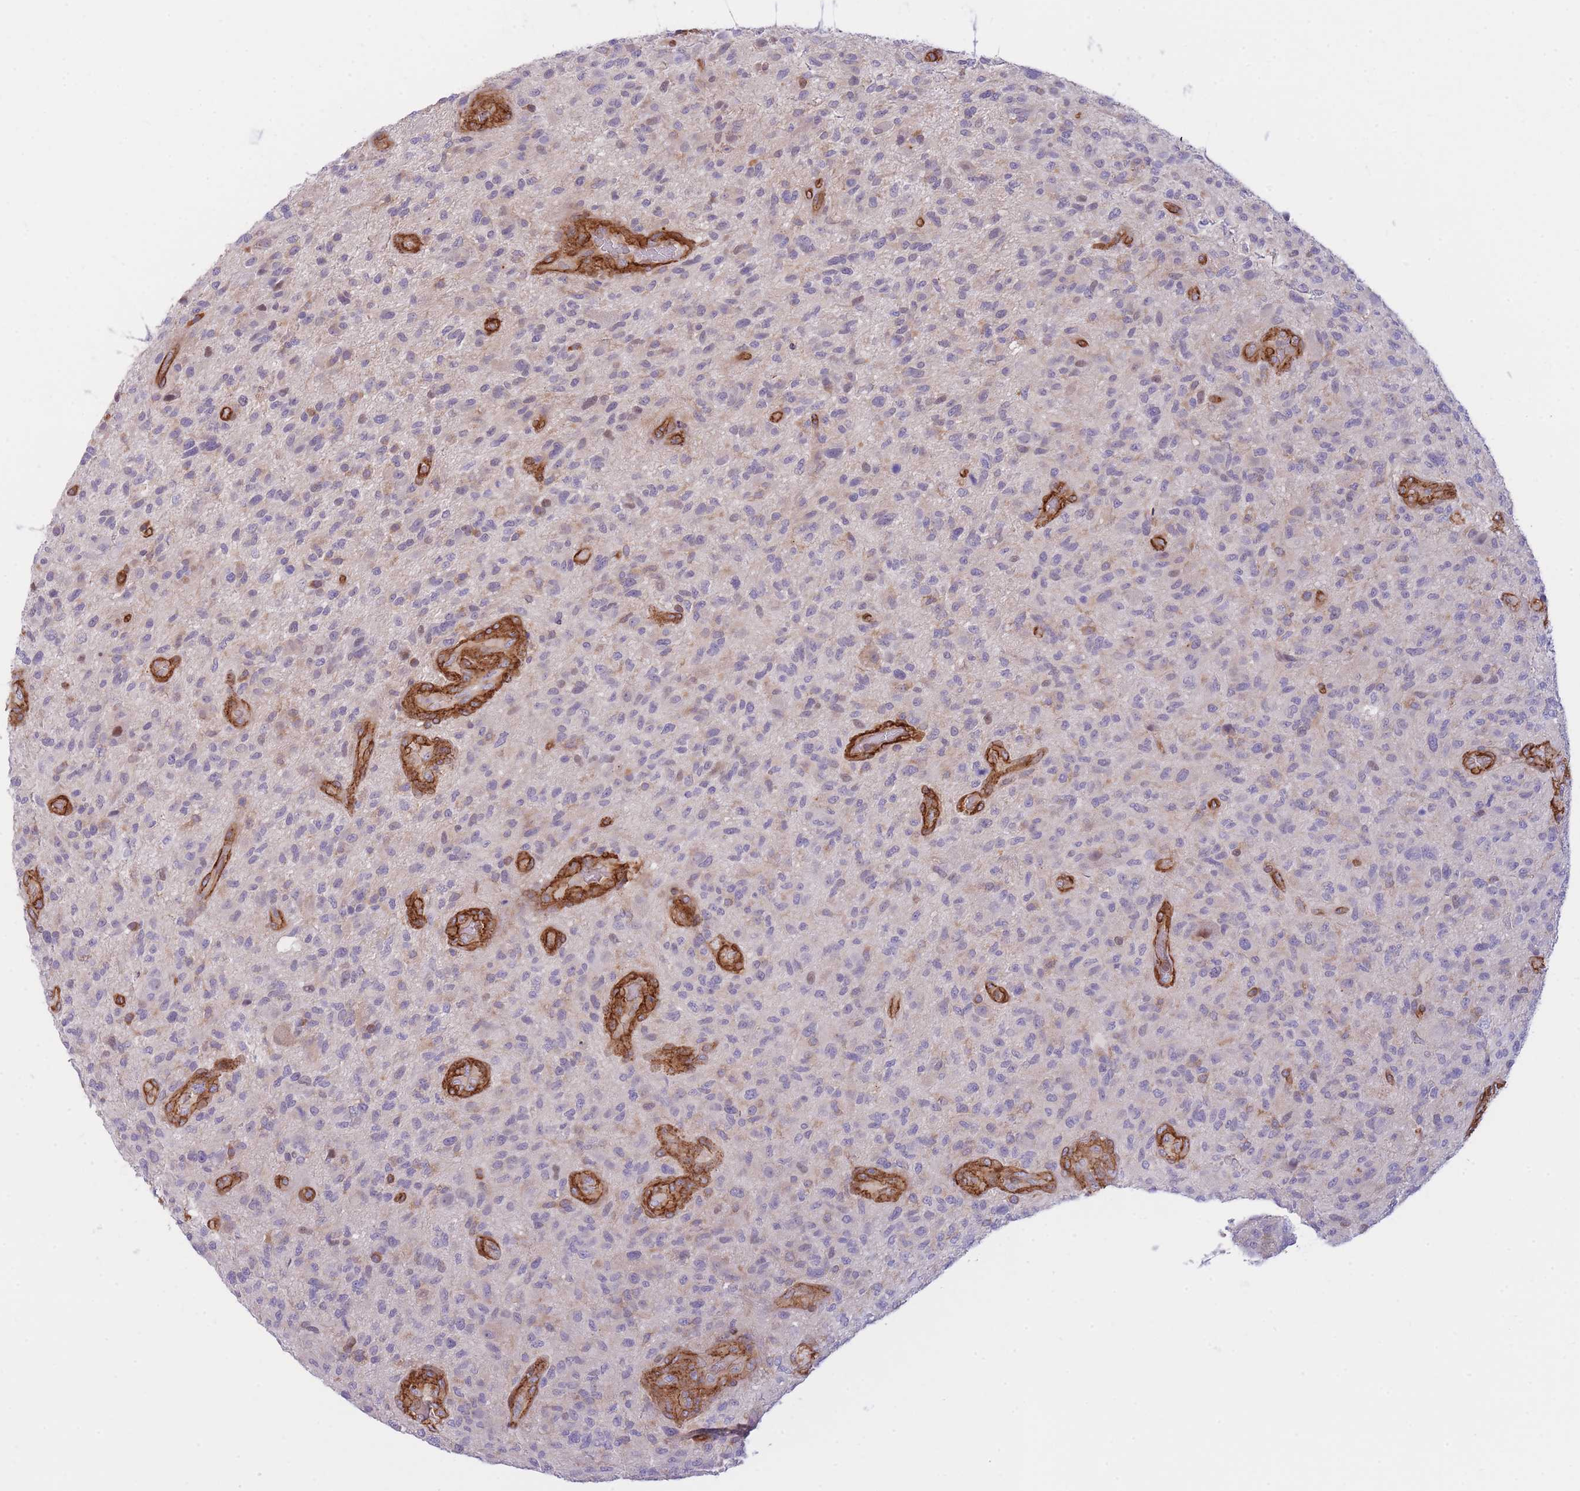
{"staining": {"intensity": "negative", "quantity": "none", "location": "none"}, "tissue": "glioma", "cell_type": "Tumor cells", "image_type": "cancer", "snomed": [{"axis": "morphology", "description": "Glioma, malignant, High grade"}, {"axis": "topography", "description": "Brain"}], "caption": "A histopathology image of human malignant high-grade glioma is negative for staining in tumor cells. Brightfield microscopy of immunohistochemistry (IHC) stained with DAB (brown) and hematoxylin (blue), captured at high magnification.", "gene": "CDC25B", "patient": {"sex": "male", "age": 47}}